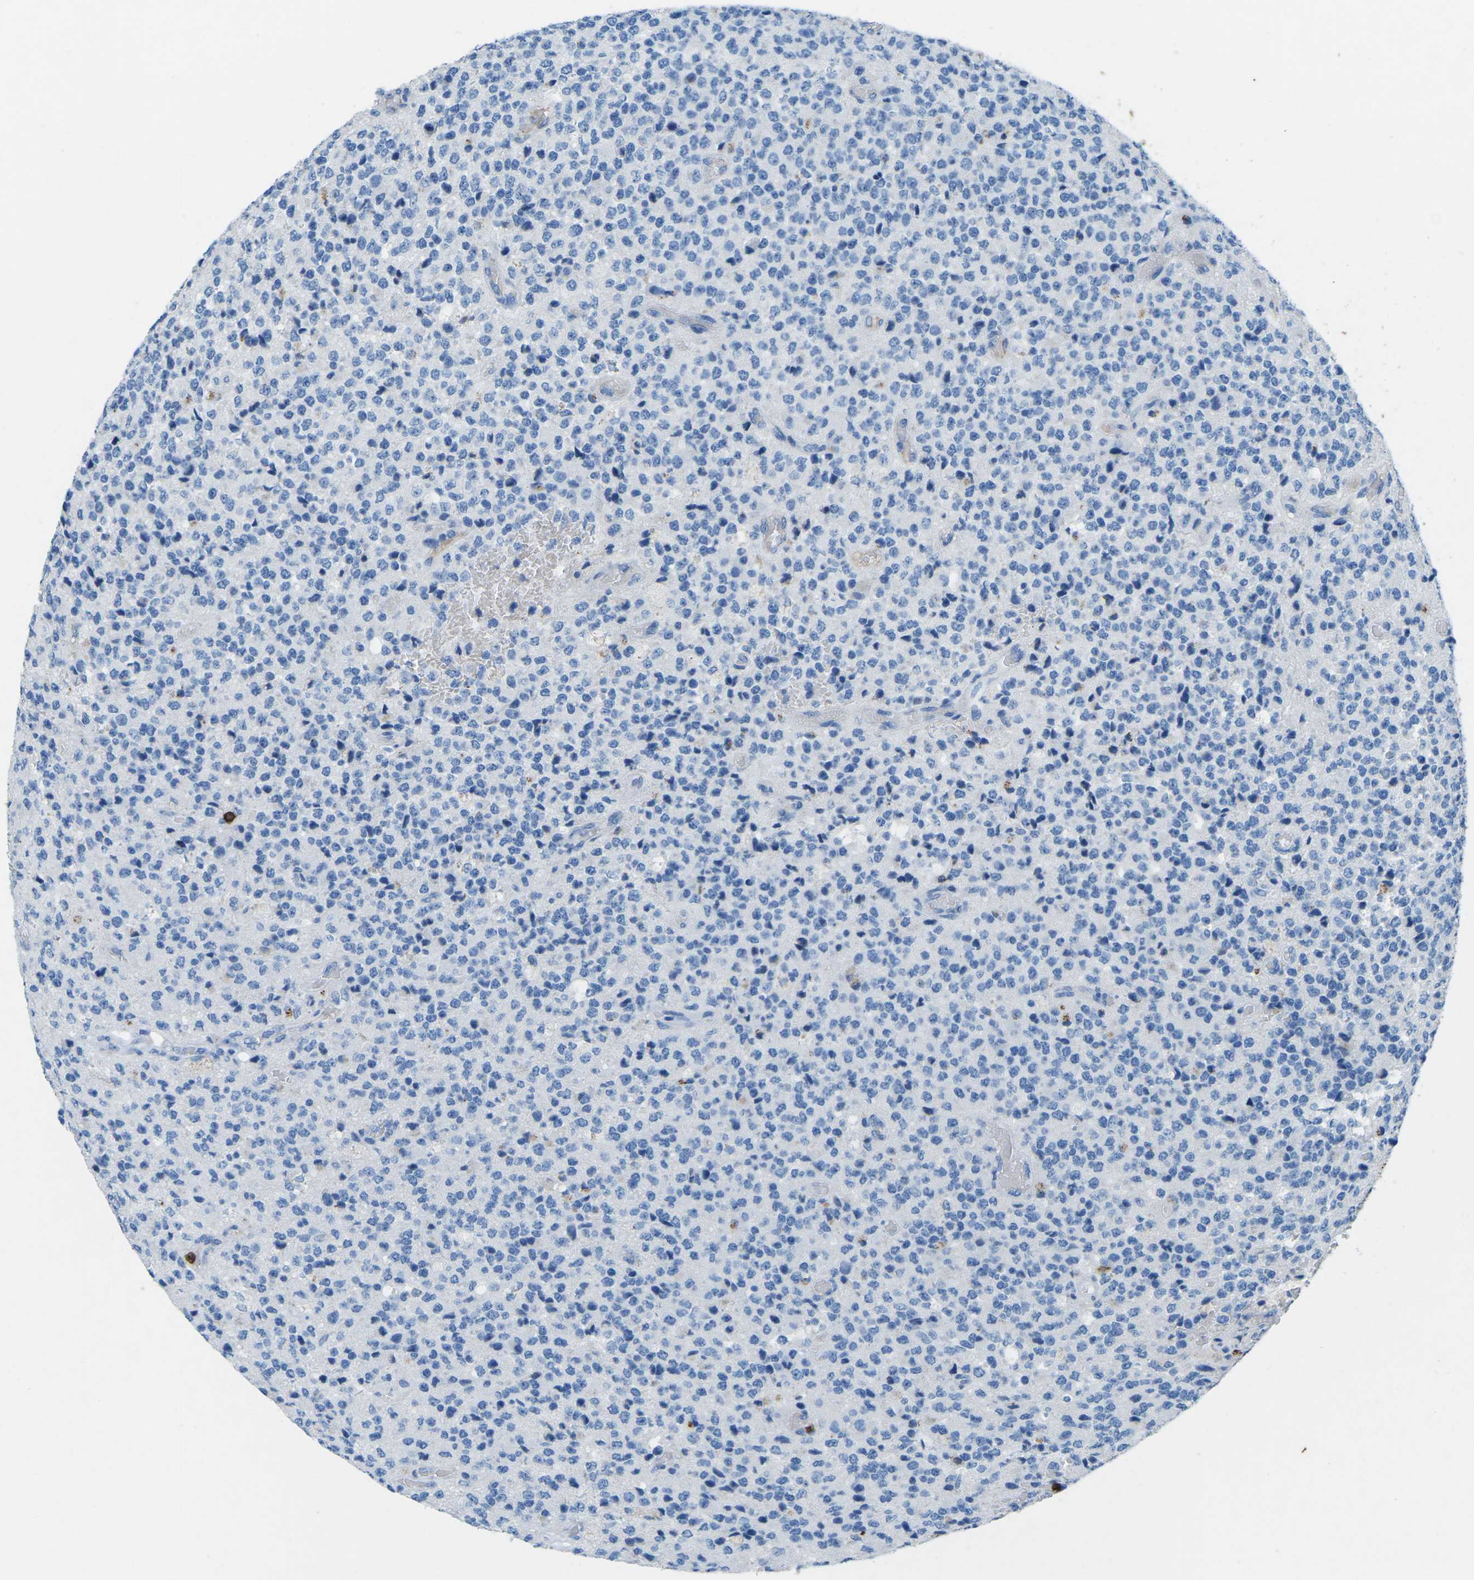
{"staining": {"intensity": "negative", "quantity": "none", "location": "none"}, "tissue": "glioma", "cell_type": "Tumor cells", "image_type": "cancer", "snomed": [{"axis": "morphology", "description": "Glioma, malignant, High grade"}, {"axis": "topography", "description": "pancreas cauda"}], "caption": "Immunohistochemistry (IHC) of human glioma exhibits no positivity in tumor cells.", "gene": "CTAGE1", "patient": {"sex": "male", "age": 60}}